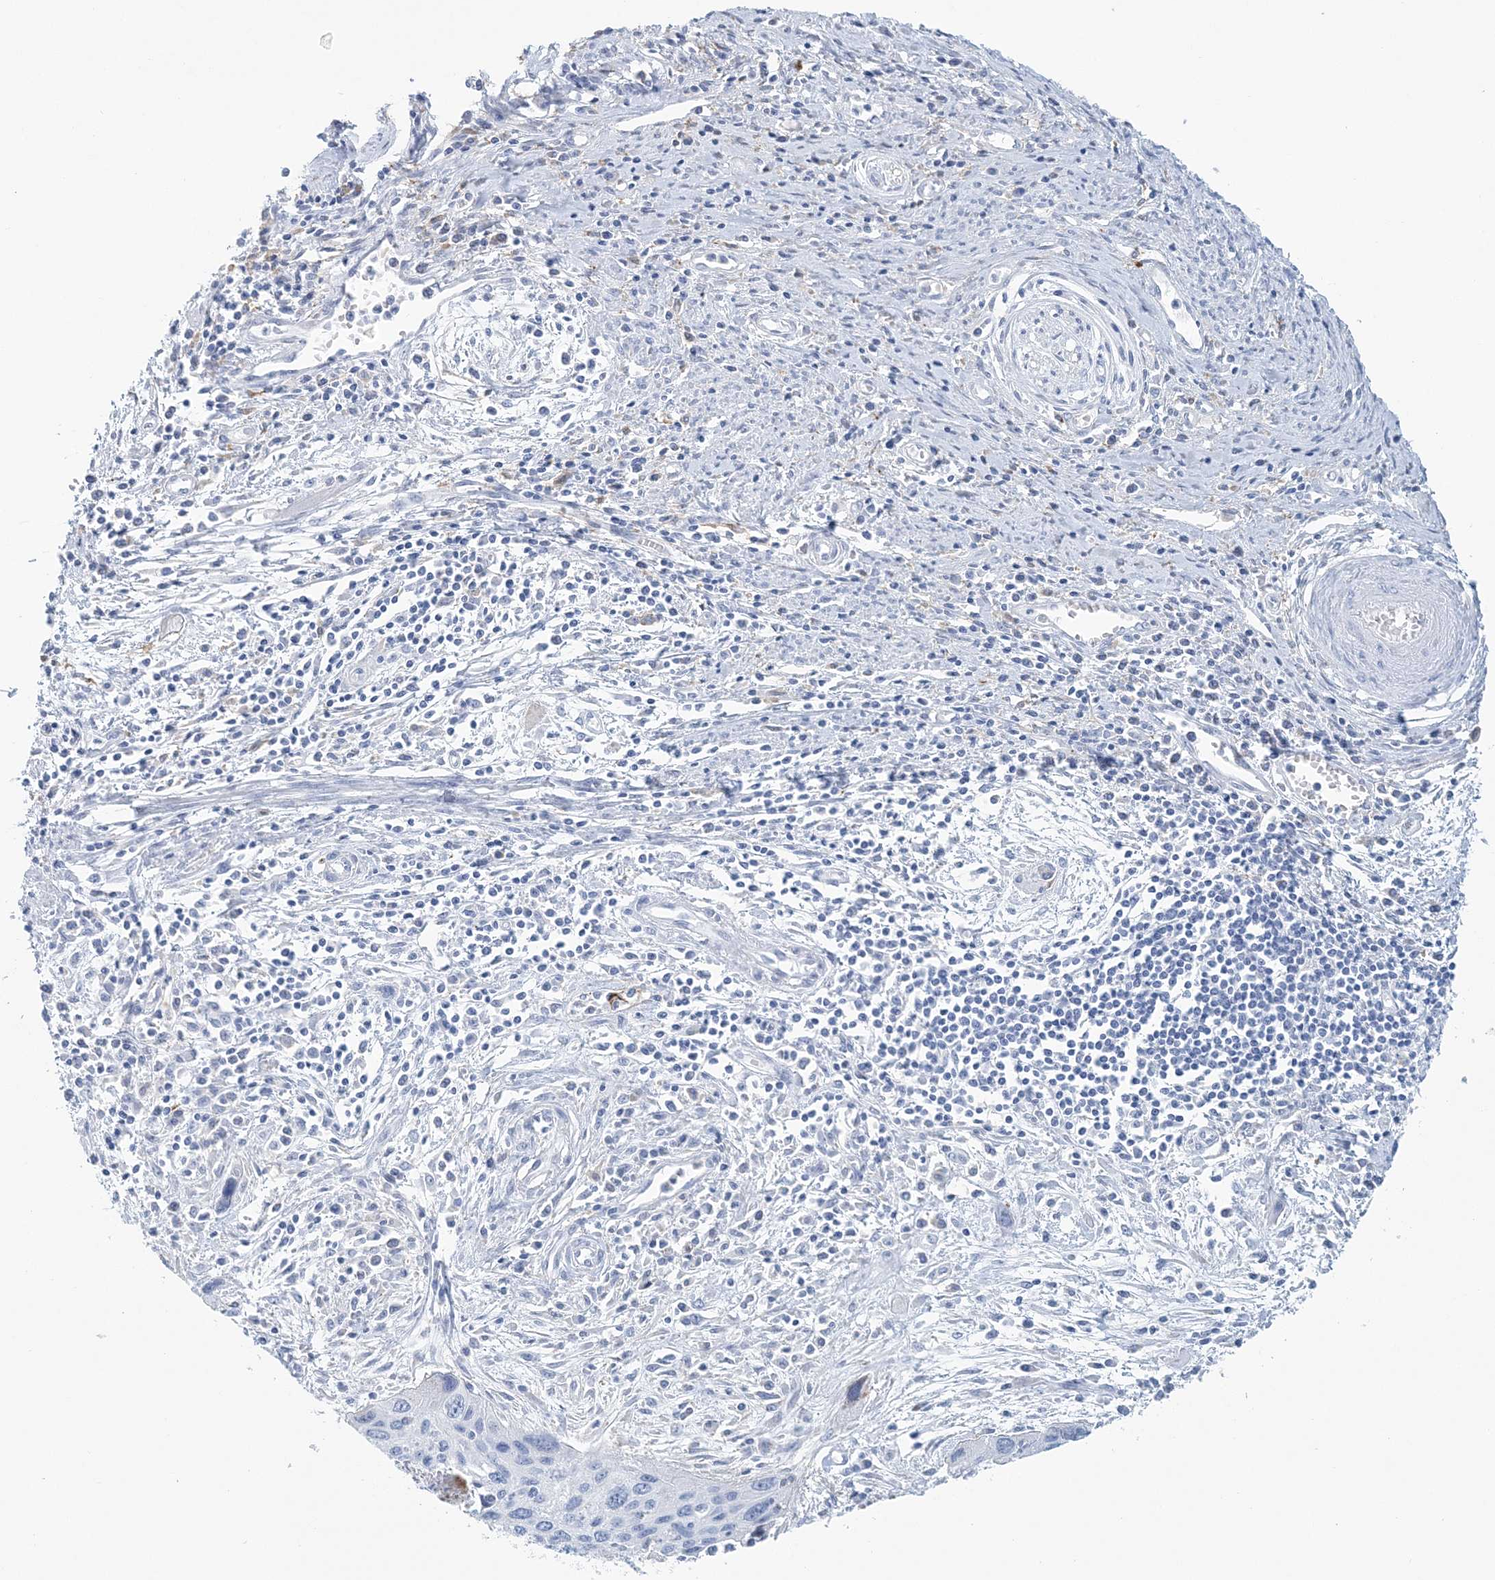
{"staining": {"intensity": "negative", "quantity": "none", "location": "none"}, "tissue": "cervical cancer", "cell_type": "Tumor cells", "image_type": "cancer", "snomed": [{"axis": "morphology", "description": "Squamous cell carcinoma, NOS"}, {"axis": "topography", "description": "Cervix"}], "caption": "IHC micrograph of human cervical cancer stained for a protein (brown), which exhibits no staining in tumor cells.", "gene": "NKX6-1", "patient": {"sex": "female", "age": 55}}